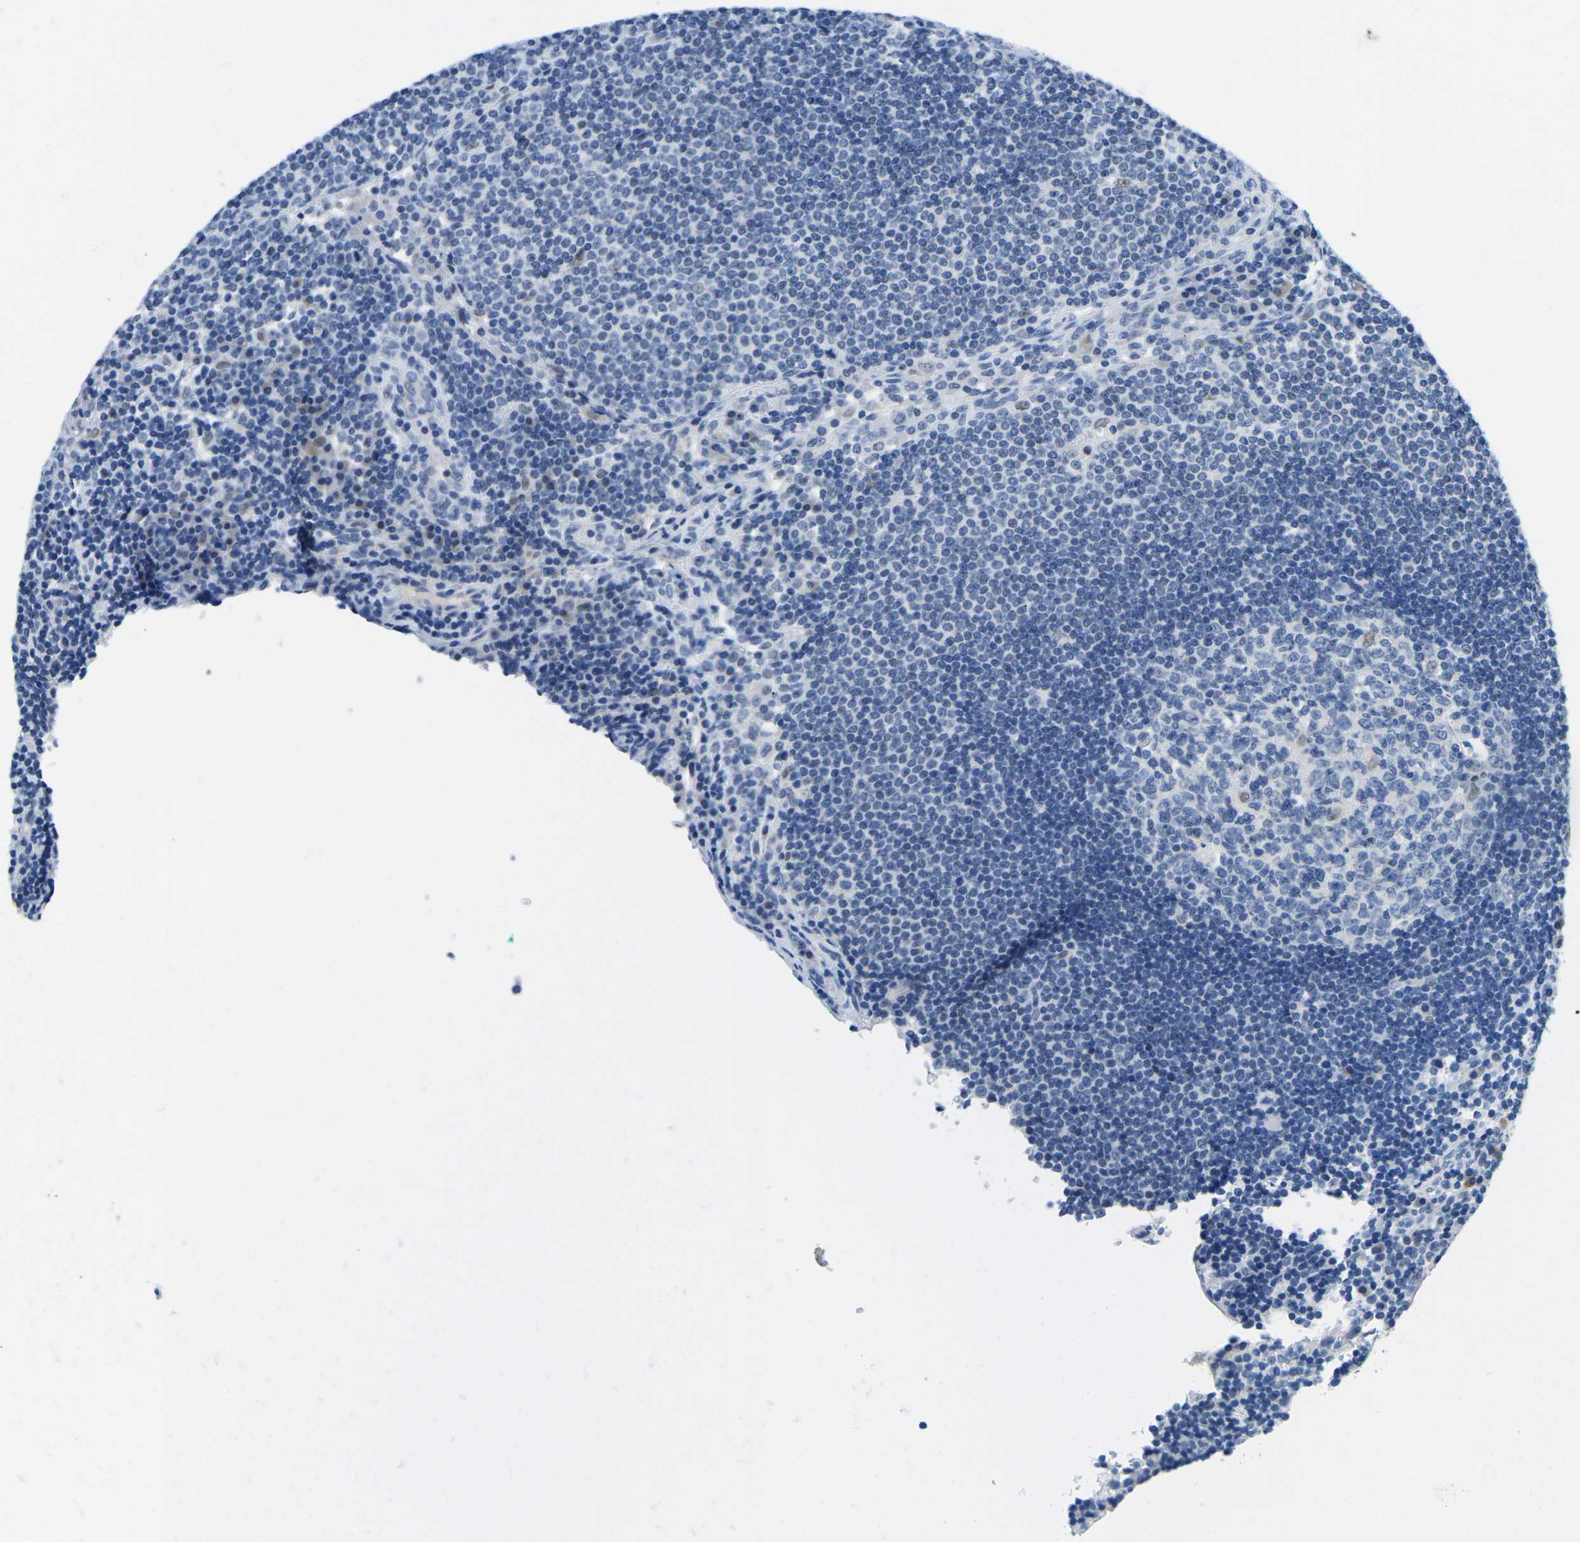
{"staining": {"intensity": "negative", "quantity": "none", "location": "none"}, "tissue": "lymph node", "cell_type": "Germinal center cells", "image_type": "normal", "snomed": [{"axis": "morphology", "description": "Normal tissue, NOS"}, {"axis": "topography", "description": "Lymph node"}], "caption": "Germinal center cells show no significant protein positivity in unremarkable lymph node. (DAB (3,3'-diaminobenzidine) immunohistochemistry, high magnification).", "gene": "TM6SF1", "patient": {"sex": "female", "age": 53}}